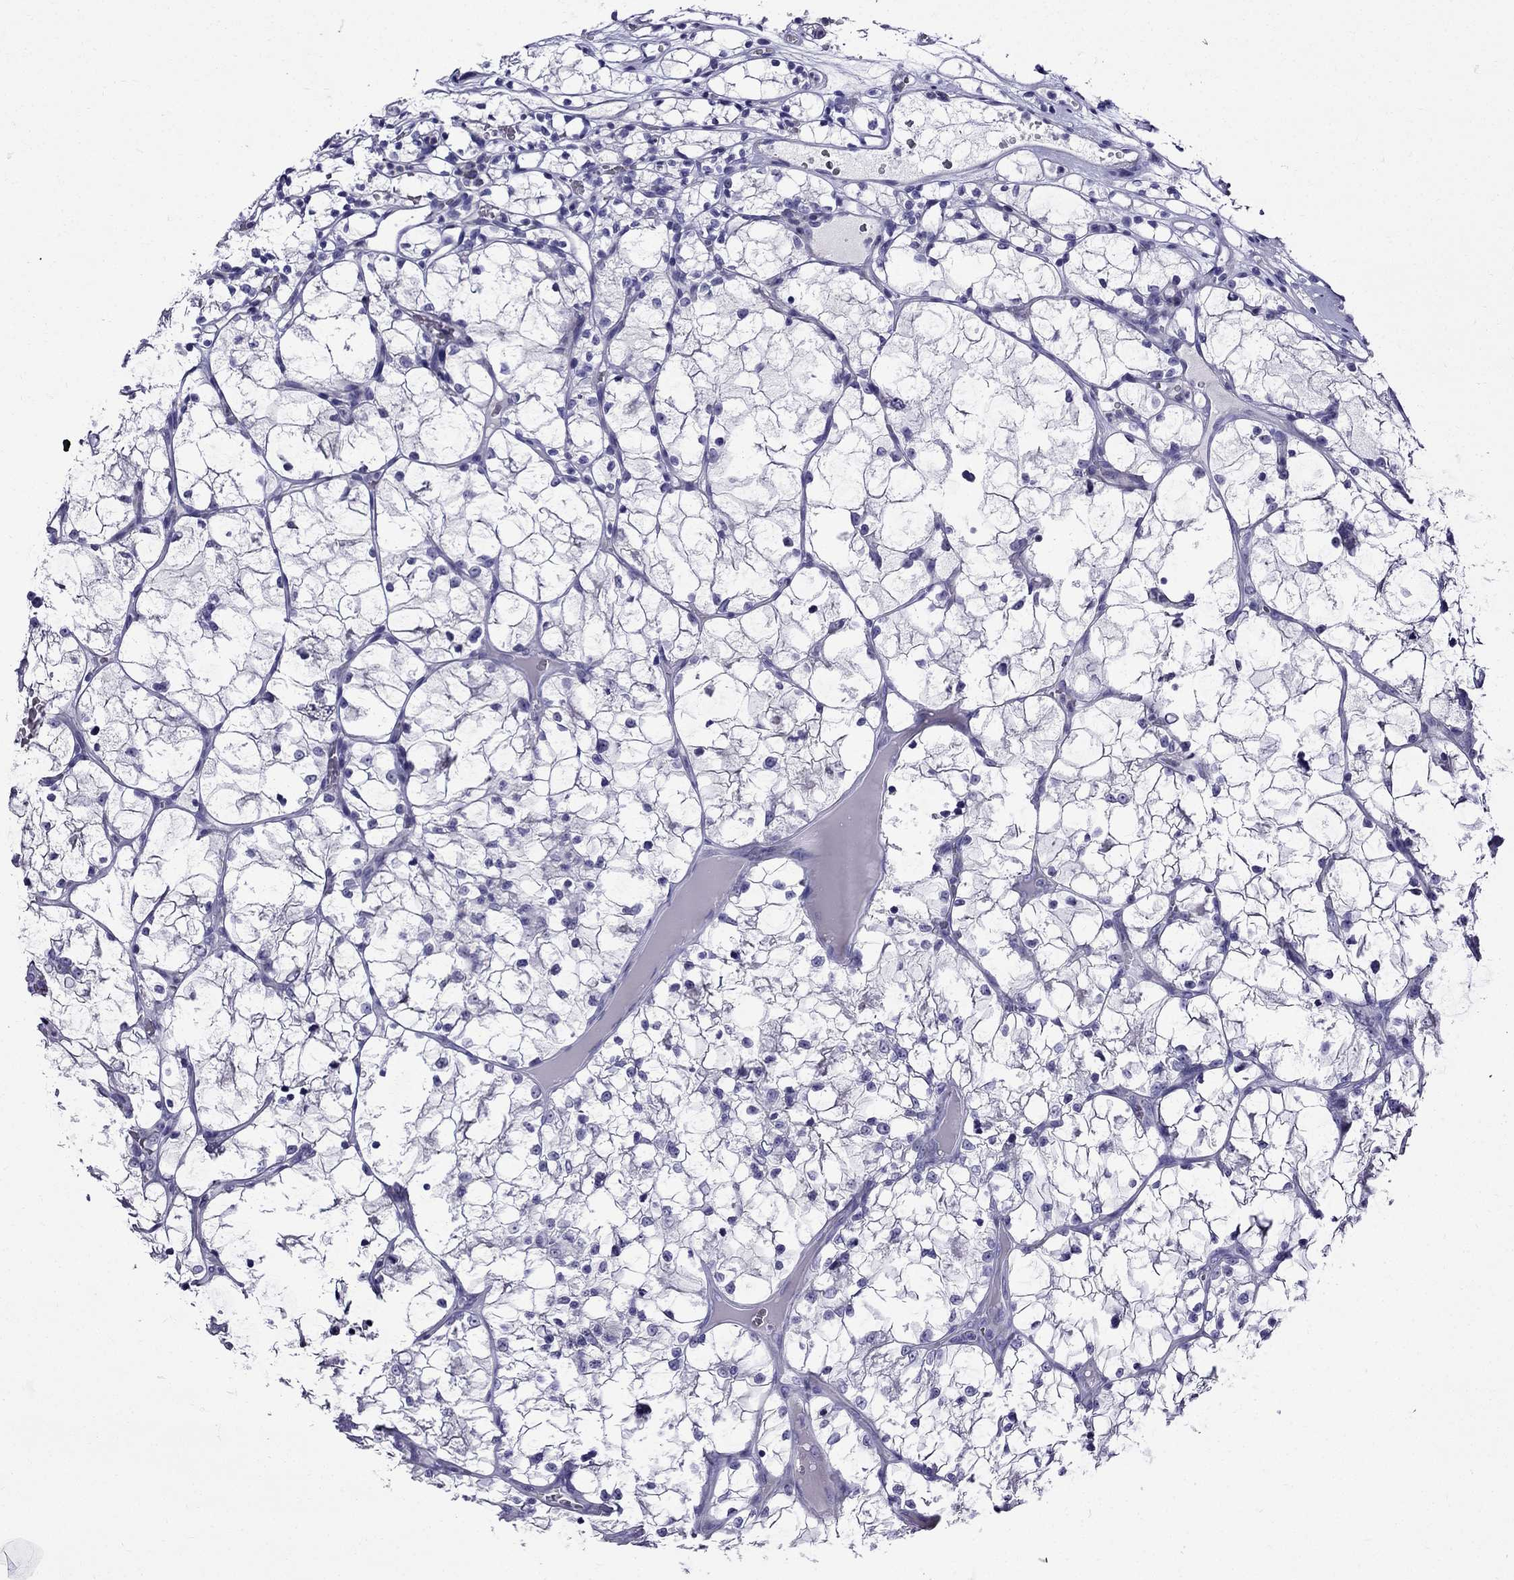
{"staining": {"intensity": "negative", "quantity": "none", "location": "none"}, "tissue": "renal cancer", "cell_type": "Tumor cells", "image_type": "cancer", "snomed": [{"axis": "morphology", "description": "Adenocarcinoma, NOS"}, {"axis": "topography", "description": "Kidney"}], "caption": "An immunohistochemistry (IHC) micrograph of renal cancer is shown. There is no staining in tumor cells of renal cancer. The staining is performed using DAB brown chromogen with nuclei counter-stained in using hematoxylin.", "gene": "ERC2", "patient": {"sex": "female", "age": 69}}